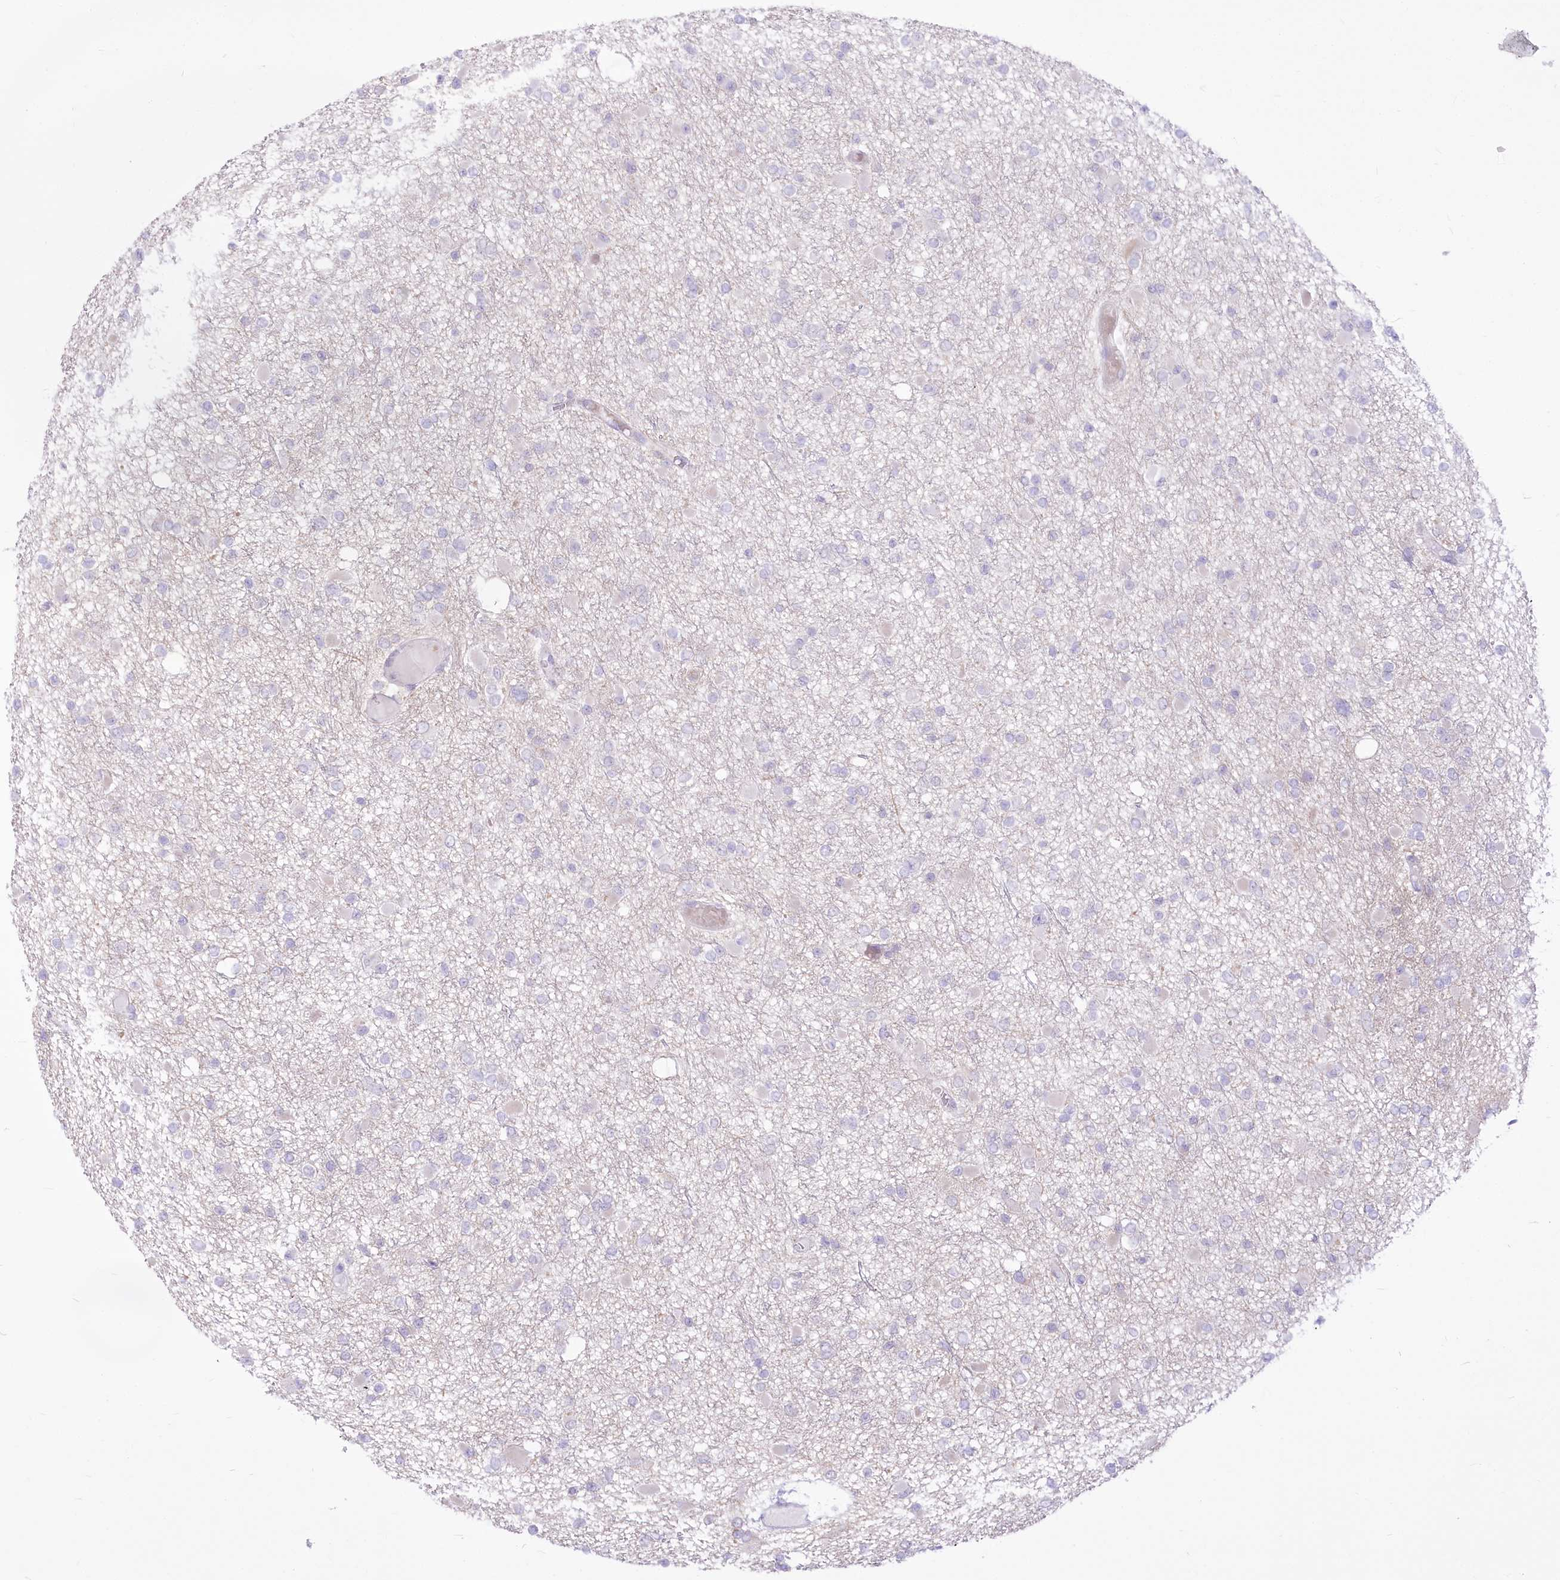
{"staining": {"intensity": "negative", "quantity": "none", "location": "none"}, "tissue": "glioma", "cell_type": "Tumor cells", "image_type": "cancer", "snomed": [{"axis": "morphology", "description": "Glioma, malignant, Low grade"}, {"axis": "topography", "description": "Brain"}], "caption": "There is no significant expression in tumor cells of glioma.", "gene": "BEND7", "patient": {"sex": "female", "age": 22}}